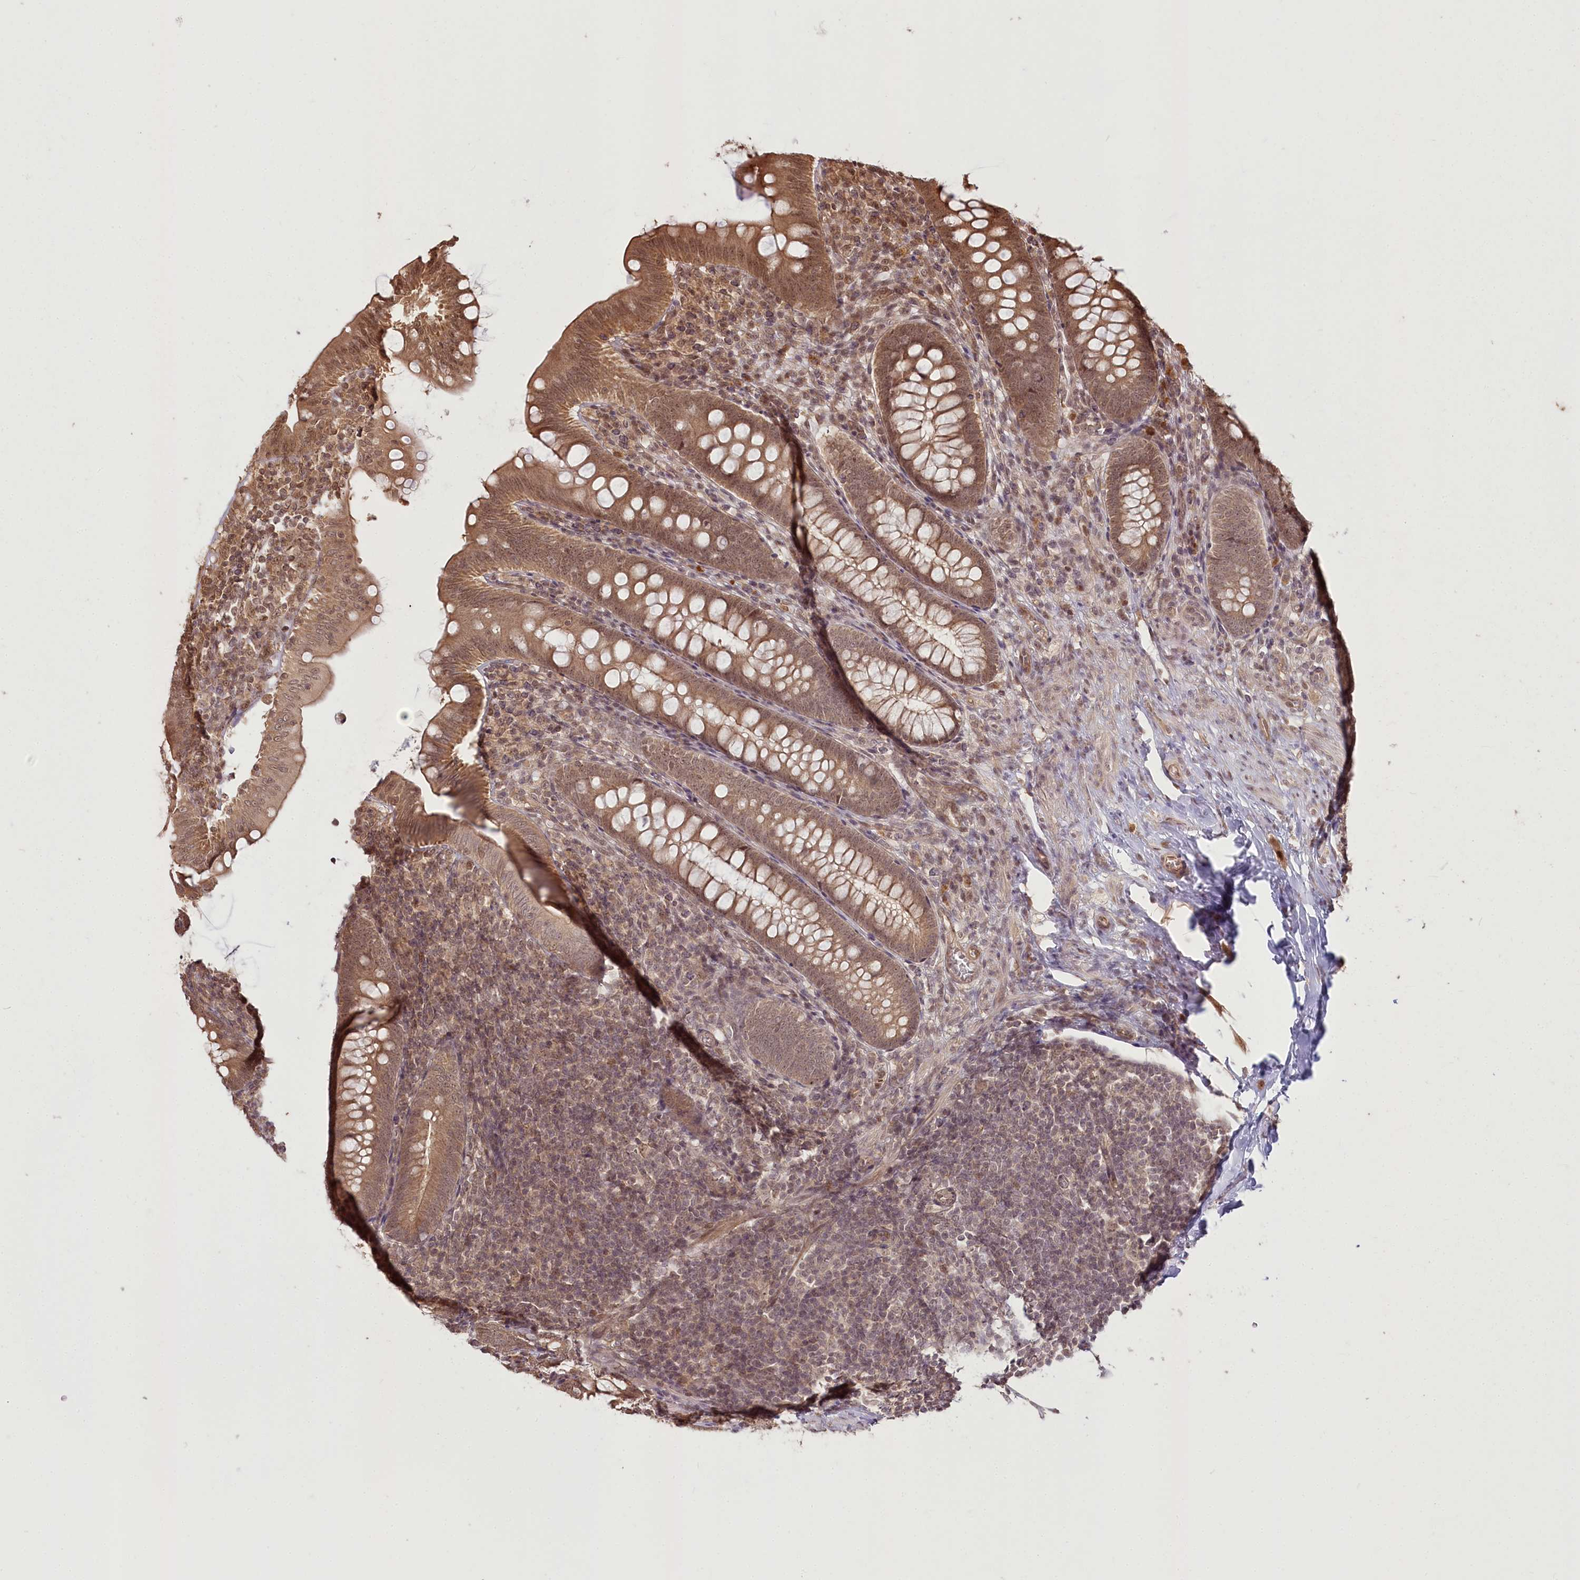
{"staining": {"intensity": "moderate", "quantity": ">75%", "location": "cytoplasmic/membranous,nuclear"}, "tissue": "appendix", "cell_type": "Glandular cells", "image_type": "normal", "snomed": [{"axis": "morphology", "description": "Normal tissue, NOS"}, {"axis": "topography", "description": "Appendix"}], "caption": "A medium amount of moderate cytoplasmic/membranous,nuclear expression is appreciated in about >75% of glandular cells in normal appendix.", "gene": "R3HDM2", "patient": {"sex": "male", "age": 14}}